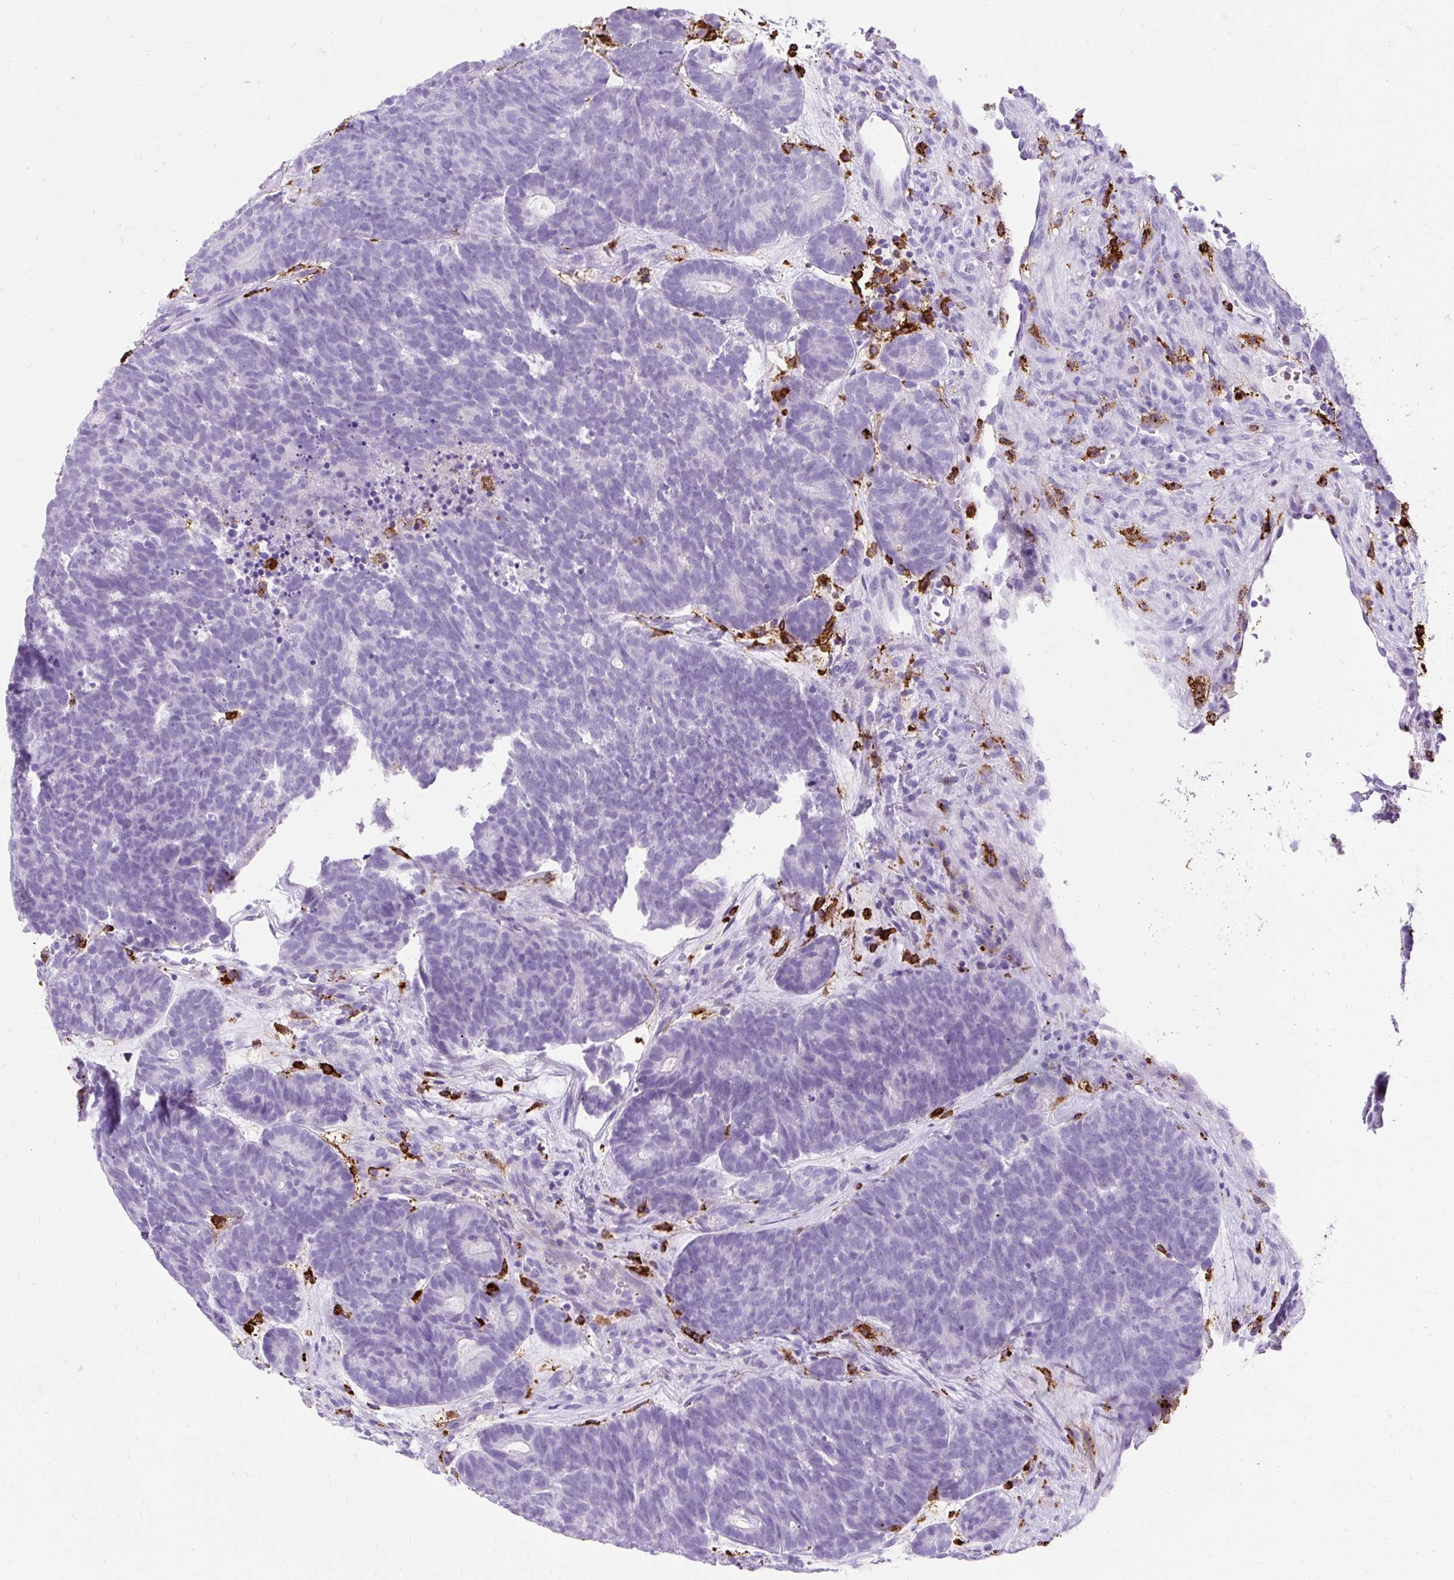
{"staining": {"intensity": "negative", "quantity": "none", "location": "none"}, "tissue": "head and neck cancer", "cell_type": "Tumor cells", "image_type": "cancer", "snomed": [{"axis": "morphology", "description": "Adenocarcinoma, NOS"}, {"axis": "topography", "description": "Head-Neck"}], "caption": "Immunohistochemistry (IHC) of human adenocarcinoma (head and neck) demonstrates no expression in tumor cells.", "gene": "HLA-DRA", "patient": {"sex": "female", "age": 81}}